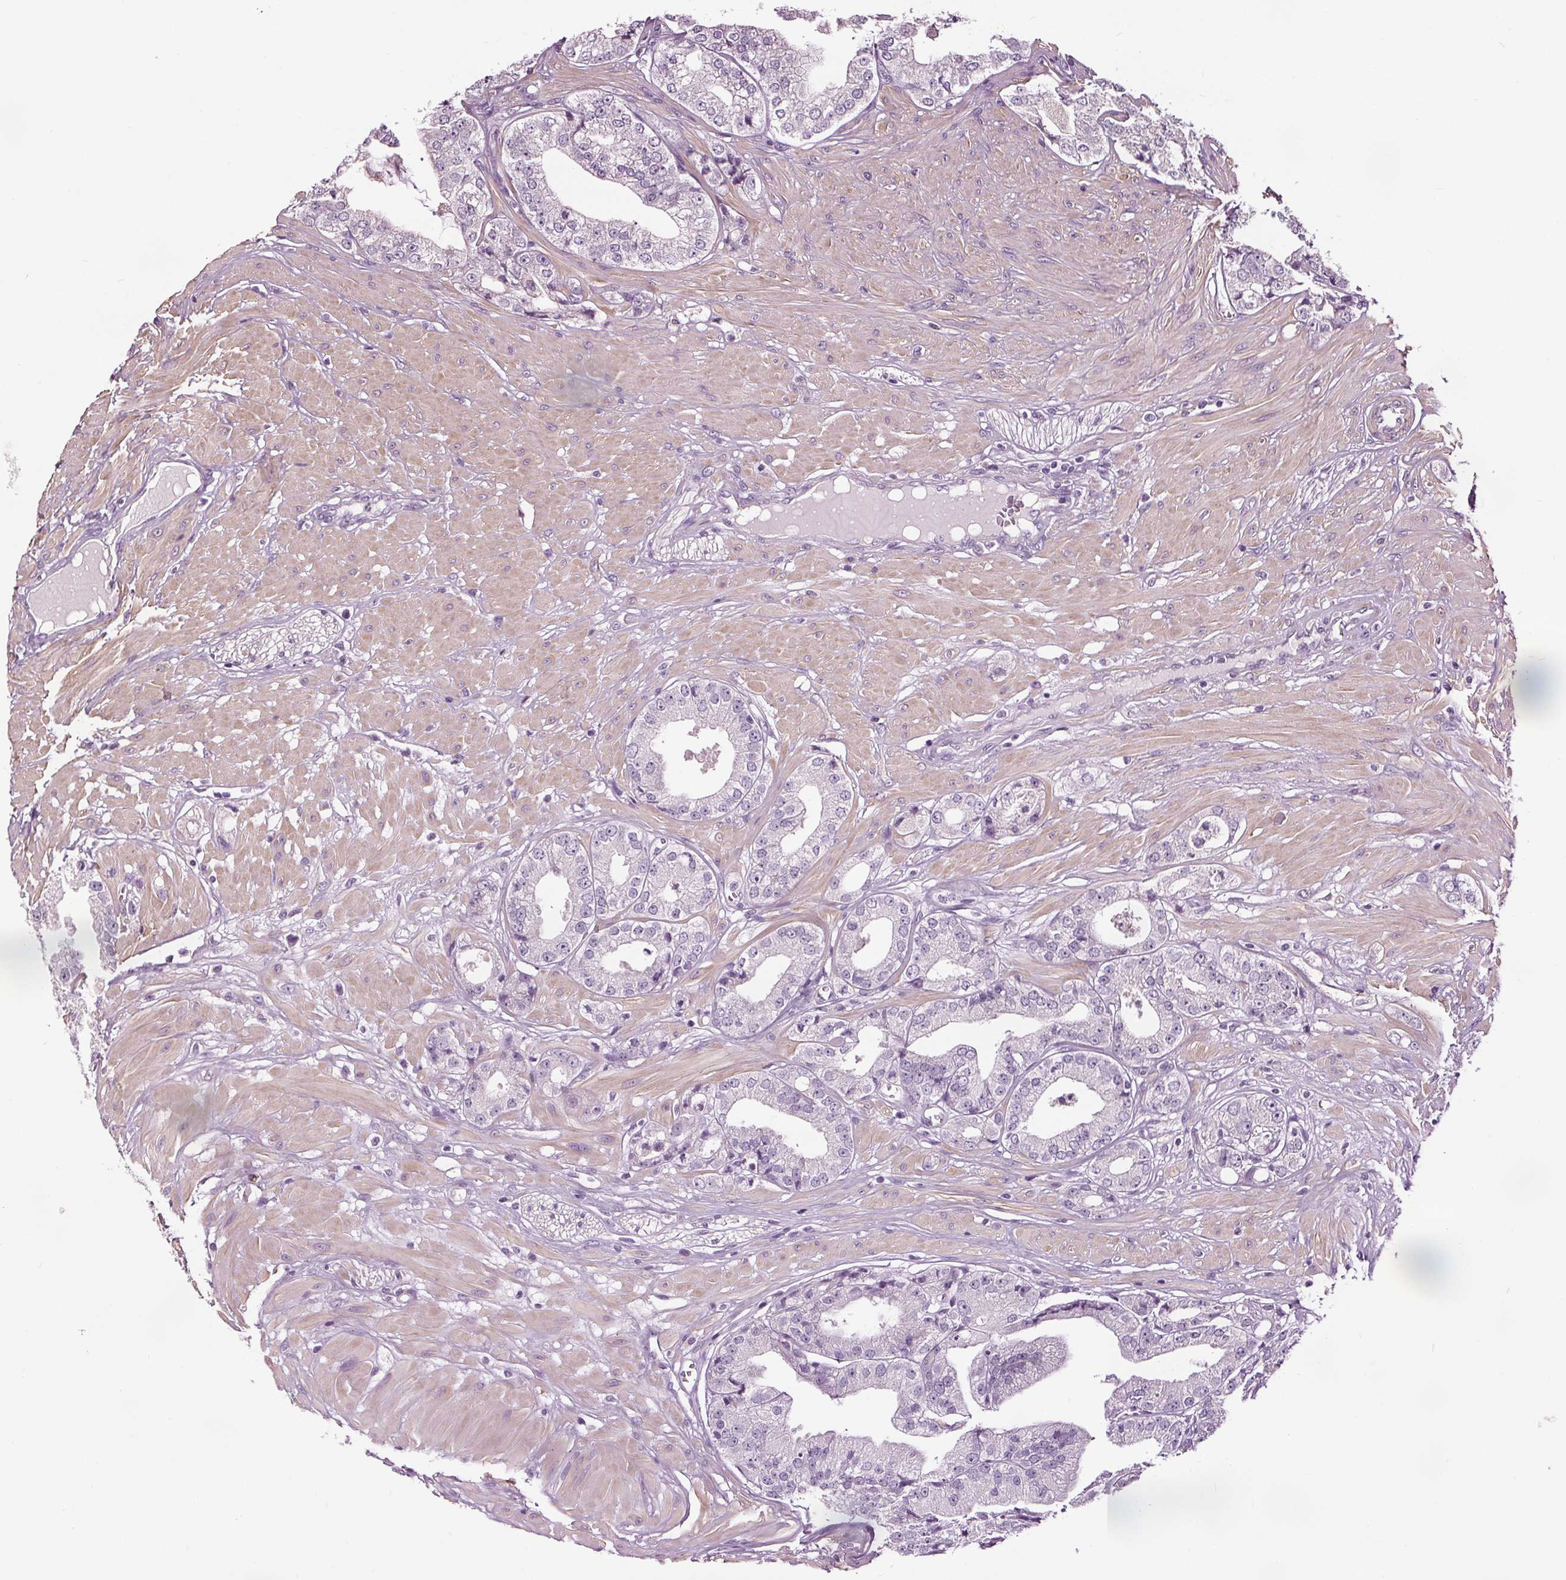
{"staining": {"intensity": "negative", "quantity": "none", "location": "none"}, "tissue": "prostate cancer", "cell_type": "Tumor cells", "image_type": "cancer", "snomed": [{"axis": "morphology", "description": "Adenocarcinoma, Low grade"}, {"axis": "topography", "description": "Prostate"}], "caption": "Tumor cells show no significant protein expression in prostate cancer.", "gene": "RASA1", "patient": {"sex": "male", "age": 60}}